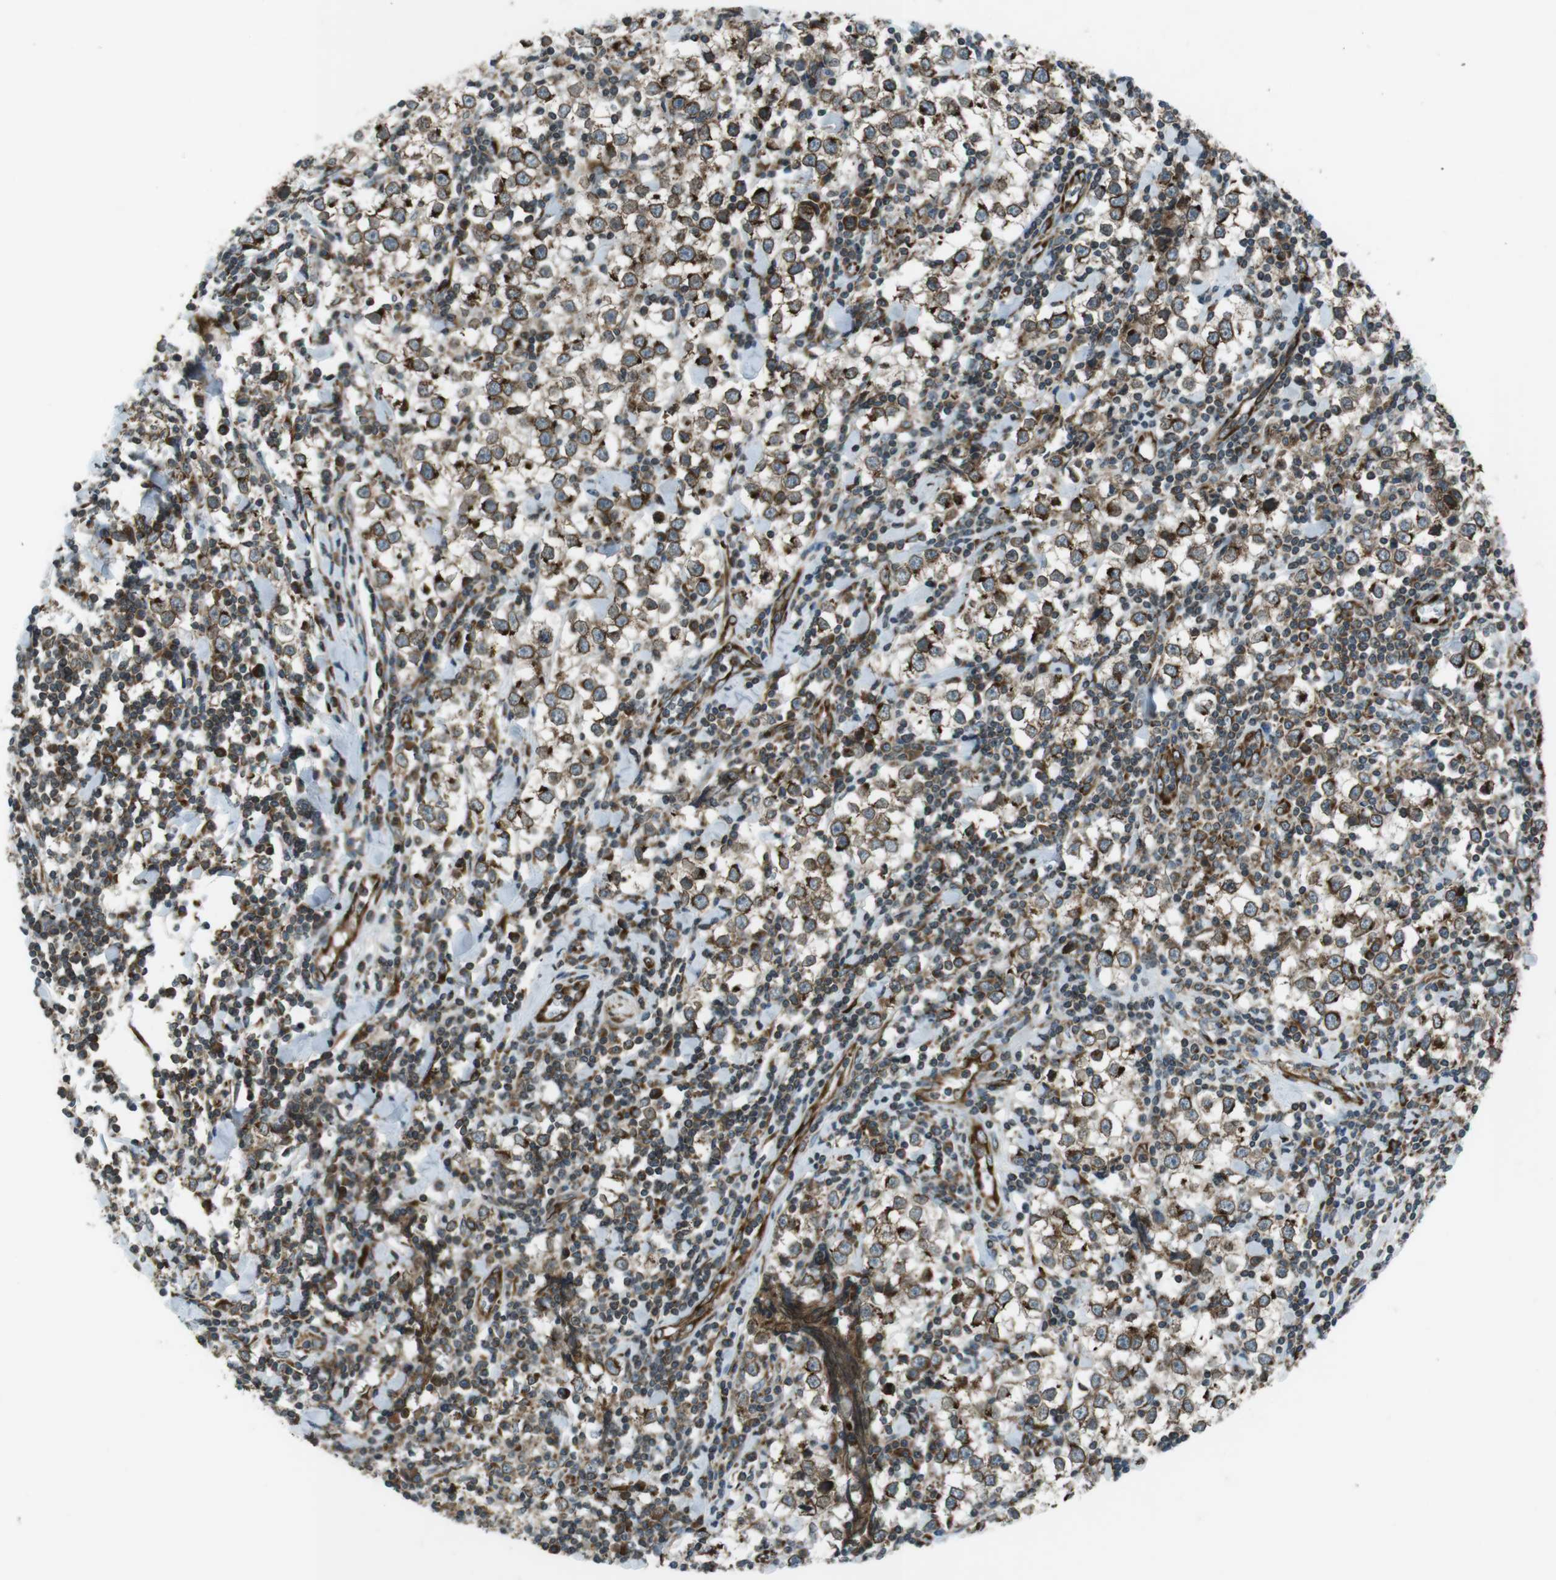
{"staining": {"intensity": "moderate", "quantity": ">75%", "location": "cytoplasmic/membranous"}, "tissue": "testis cancer", "cell_type": "Tumor cells", "image_type": "cancer", "snomed": [{"axis": "morphology", "description": "Seminoma, NOS"}, {"axis": "morphology", "description": "Carcinoma, Embryonal, NOS"}, {"axis": "topography", "description": "Testis"}], "caption": "Immunohistochemical staining of human testis cancer reveals medium levels of moderate cytoplasmic/membranous positivity in approximately >75% of tumor cells.", "gene": "KTN1", "patient": {"sex": "male", "age": 36}}